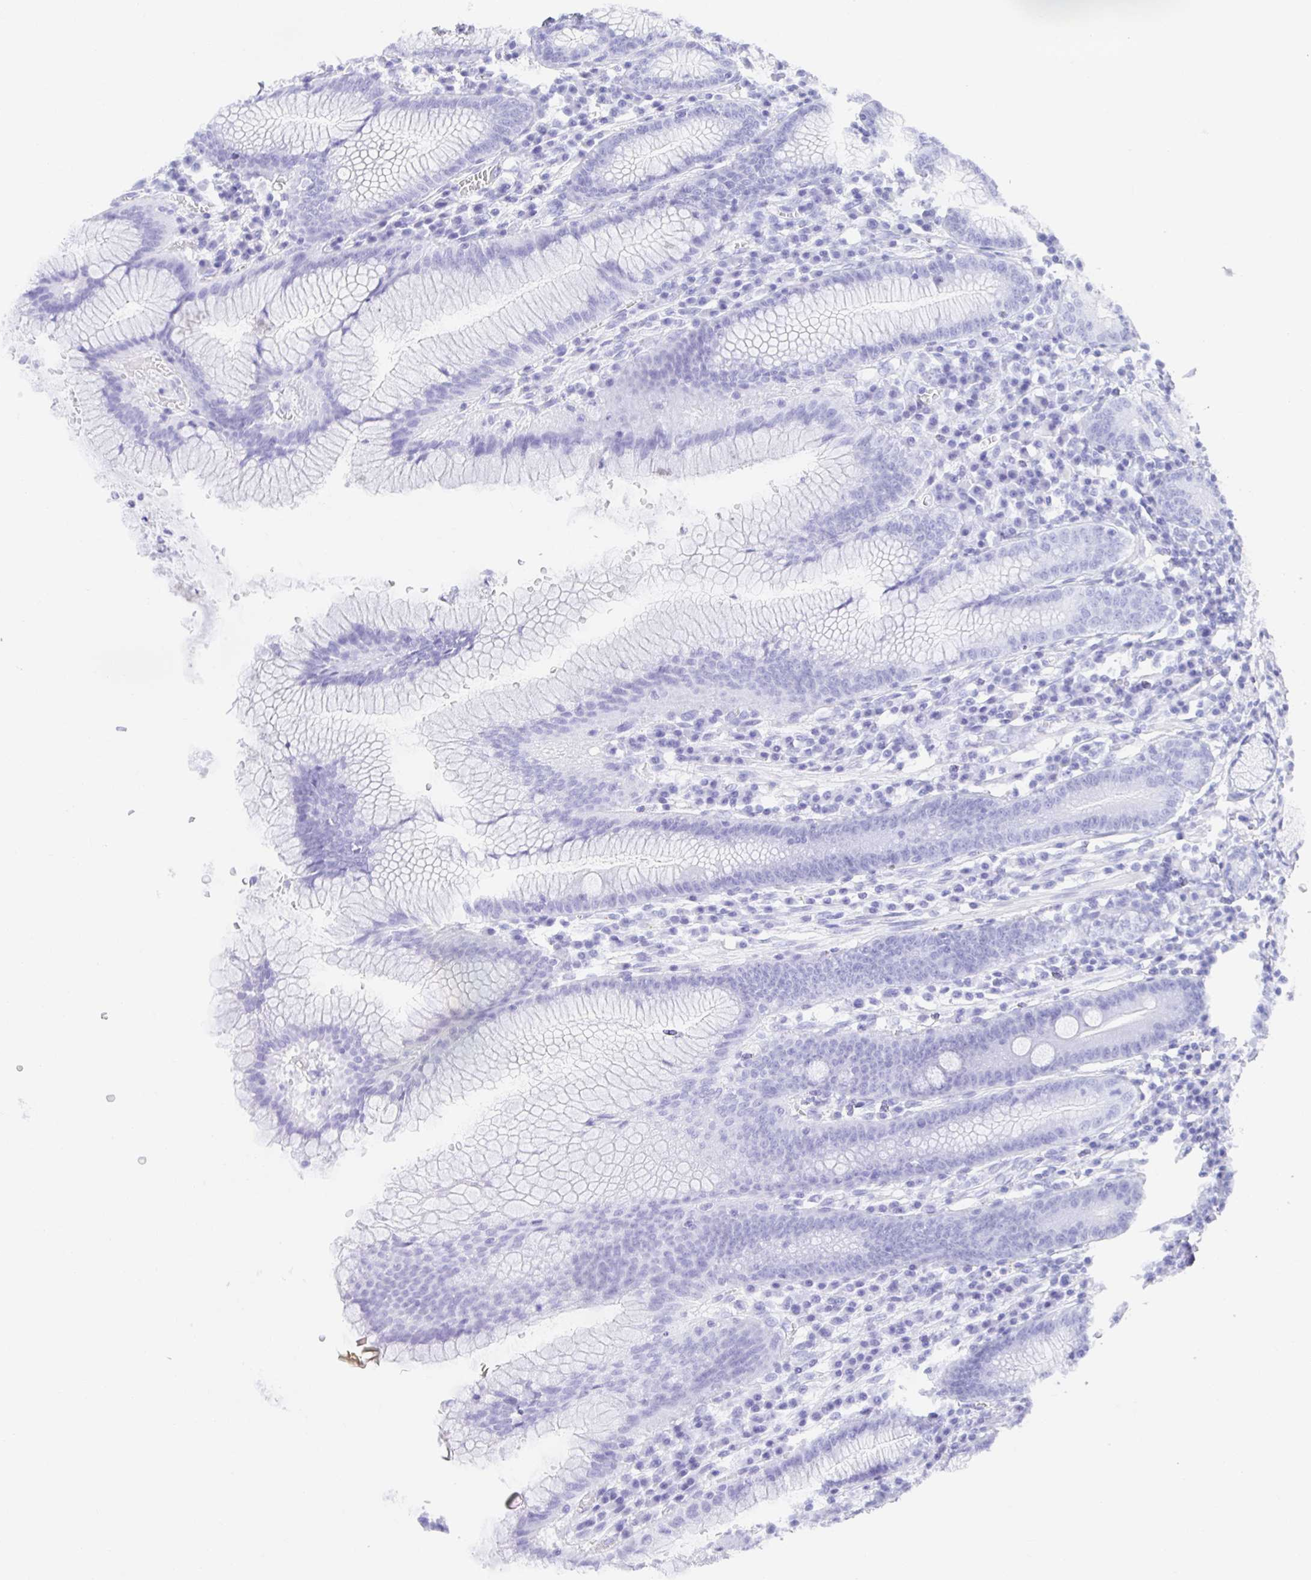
{"staining": {"intensity": "negative", "quantity": "none", "location": "none"}, "tissue": "stomach", "cell_type": "Glandular cells", "image_type": "normal", "snomed": [{"axis": "morphology", "description": "Normal tissue, NOS"}, {"axis": "topography", "description": "Stomach"}], "caption": "A high-resolution image shows IHC staining of normal stomach, which demonstrates no significant staining in glandular cells.", "gene": "CHAT", "patient": {"sex": "male", "age": 55}}